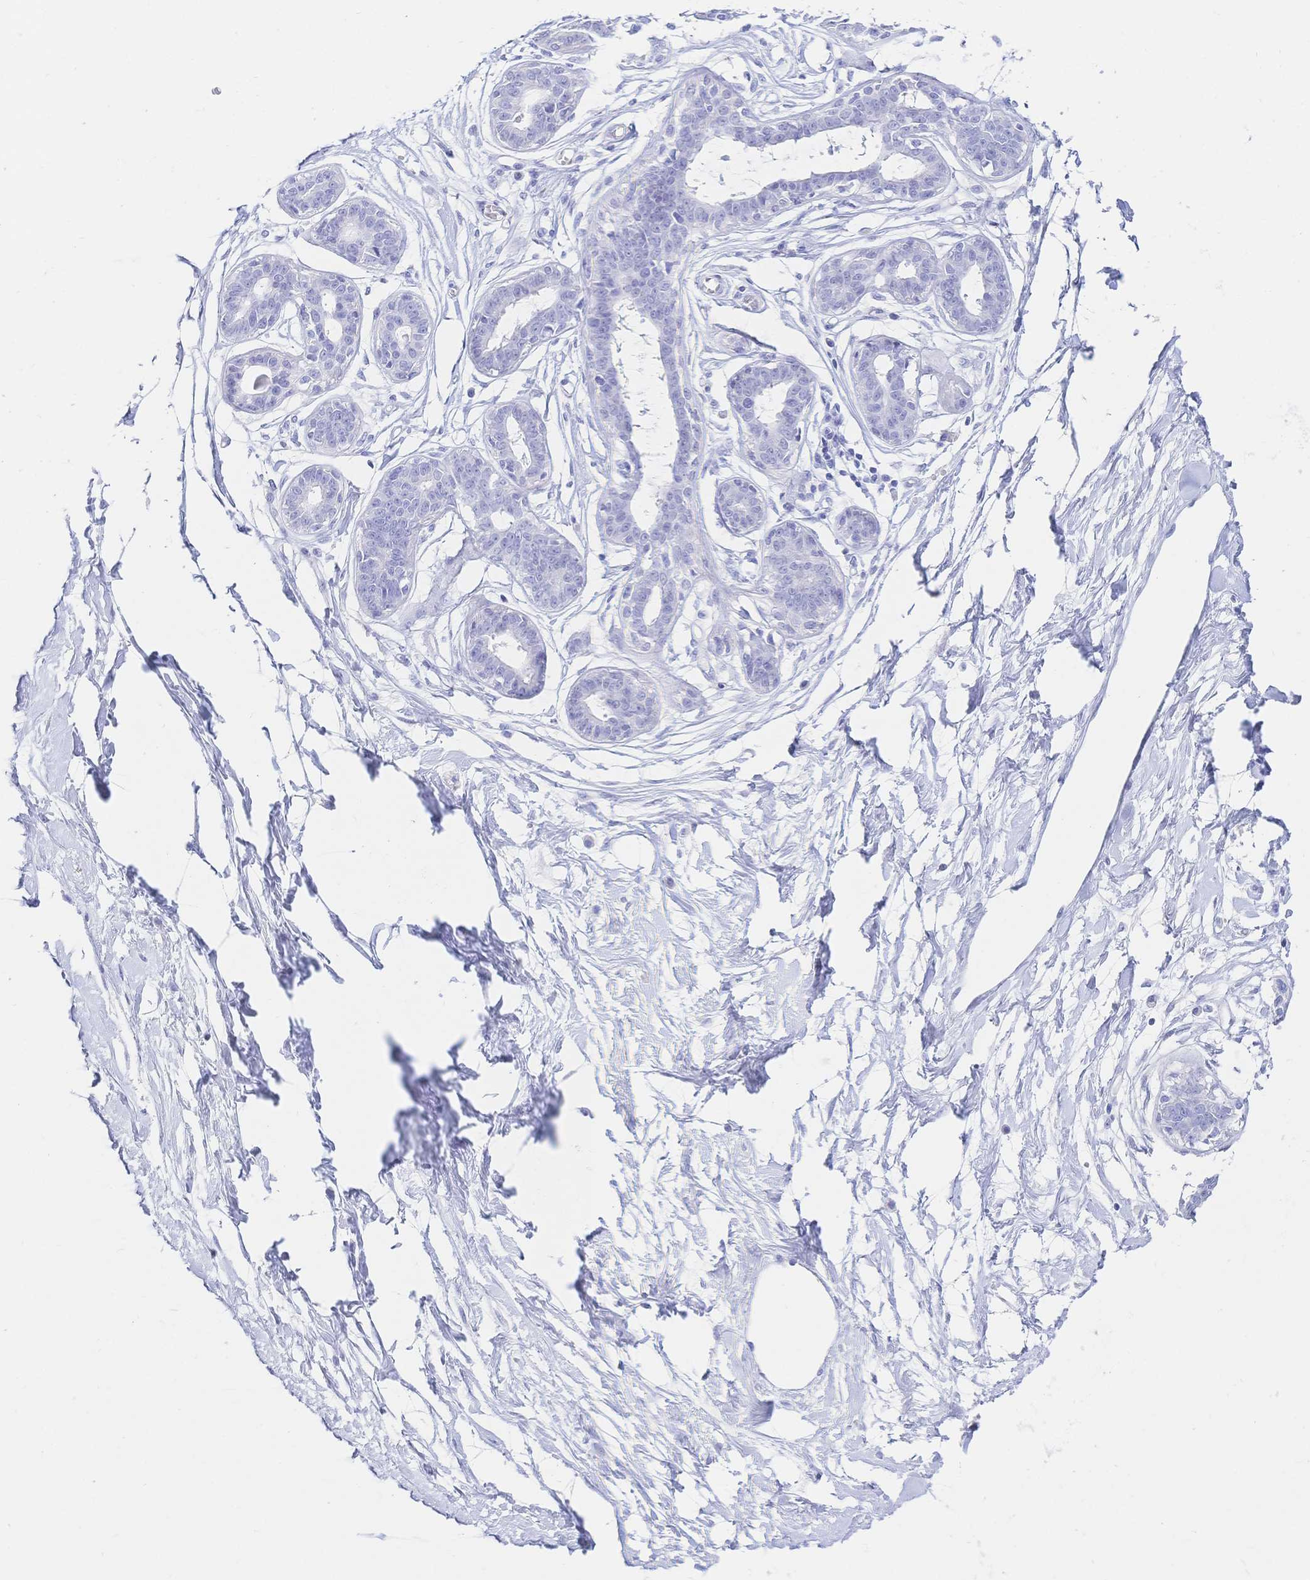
{"staining": {"intensity": "negative", "quantity": "none", "location": "none"}, "tissue": "breast", "cell_type": "Adipocytes", "image_type": "normal", "snomed": [{"axis": "morphology", "description": "Normal tissue, NOS"}, {"axis": "topography", "description": "Breast"}], "caption": "High magnification brightfield microscopy of unremarkable breast stained with DAB (brown) and counterstained with hematoxylin (blue): adipocytes show no significant expression. (DAB immunohistochemistry with hematoxylin counter stain).", "gene": "MEP1B", "patient": {"sex": "female", "age": 45}}